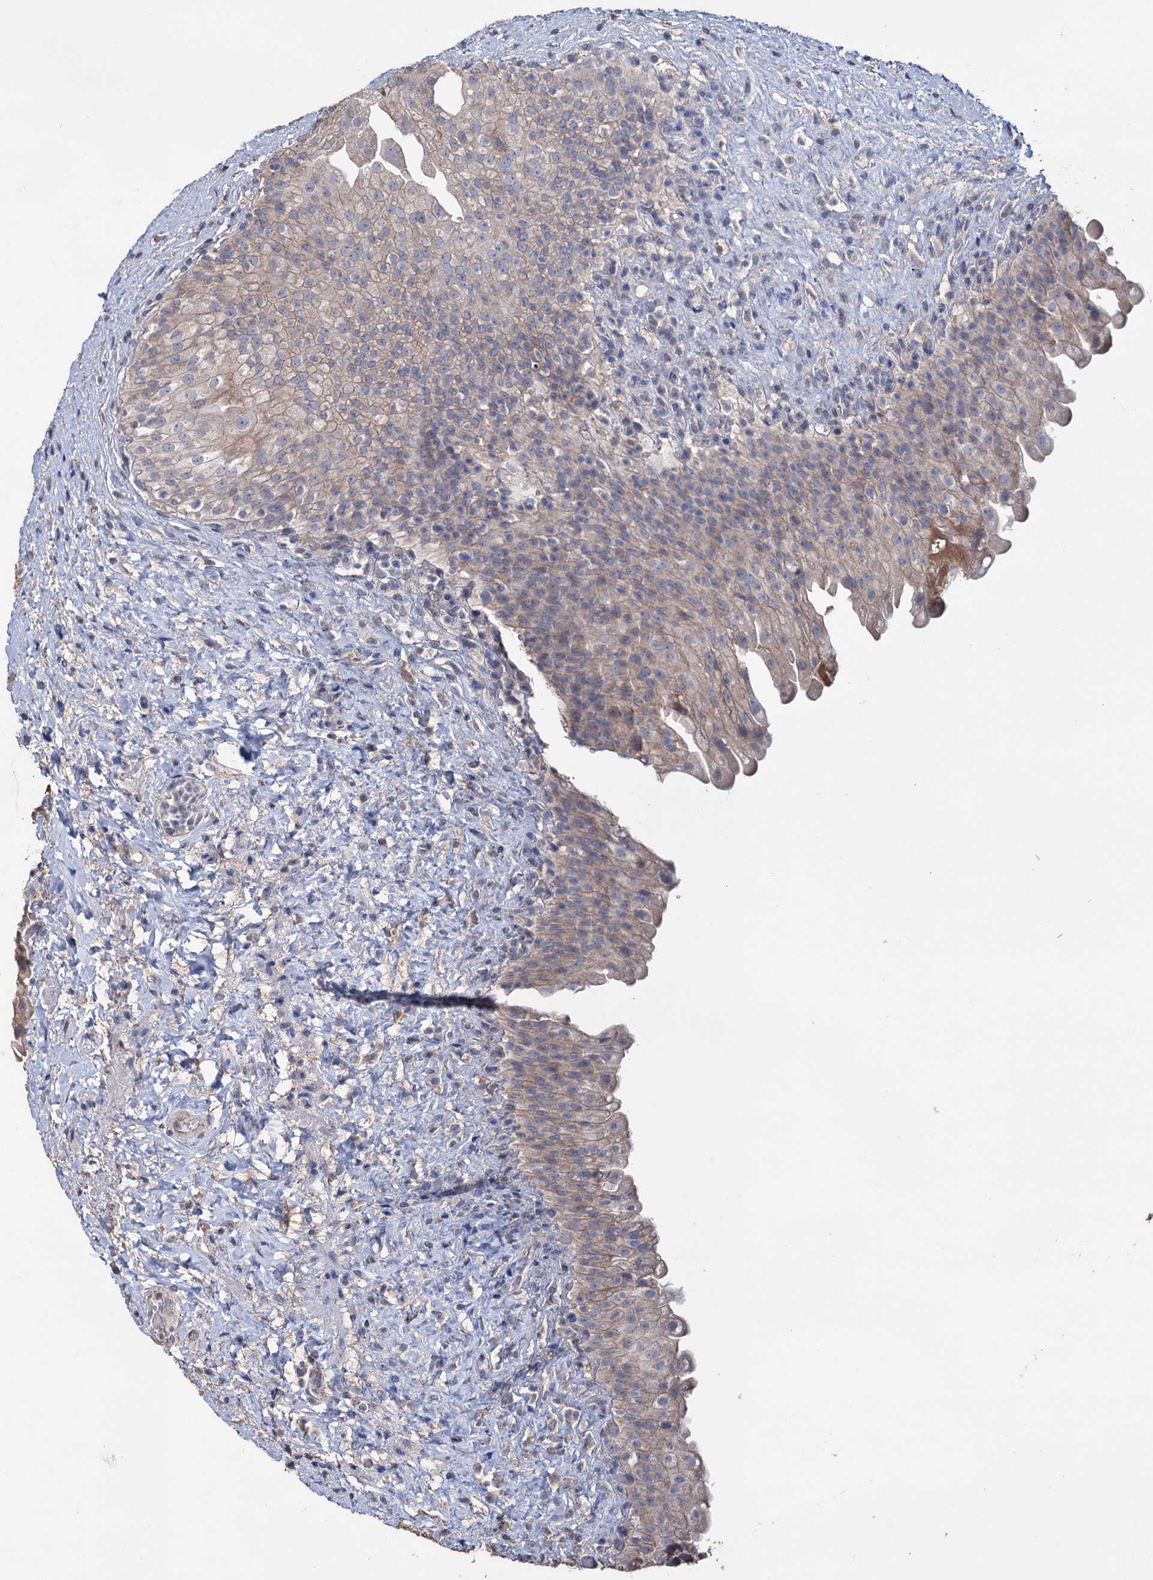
{"staining": {"intensity": "weak", "quantity": "25%-75%", "location": "cytoplasmic/membranous"}, "tissue": "urinary bladder", "cell_type": "Urothelial cells", "image_type": "normal", "snomed": [{"axis": "morphology", "description": "Normal tissue, NOS"}, {"axis": "topography", "description": "Urinary bladder"}], "caption": "Urinary bladder stained with immunohistochemistry demonstrates weak cytoplasmic/membranous positivity in about 25%-75% of urothelial cells. (brown staining indicates protein expression, while blue staining denotes nuclei).", "gene": "EPB41L5", "patient": {"sex": "female", "age": 27}}